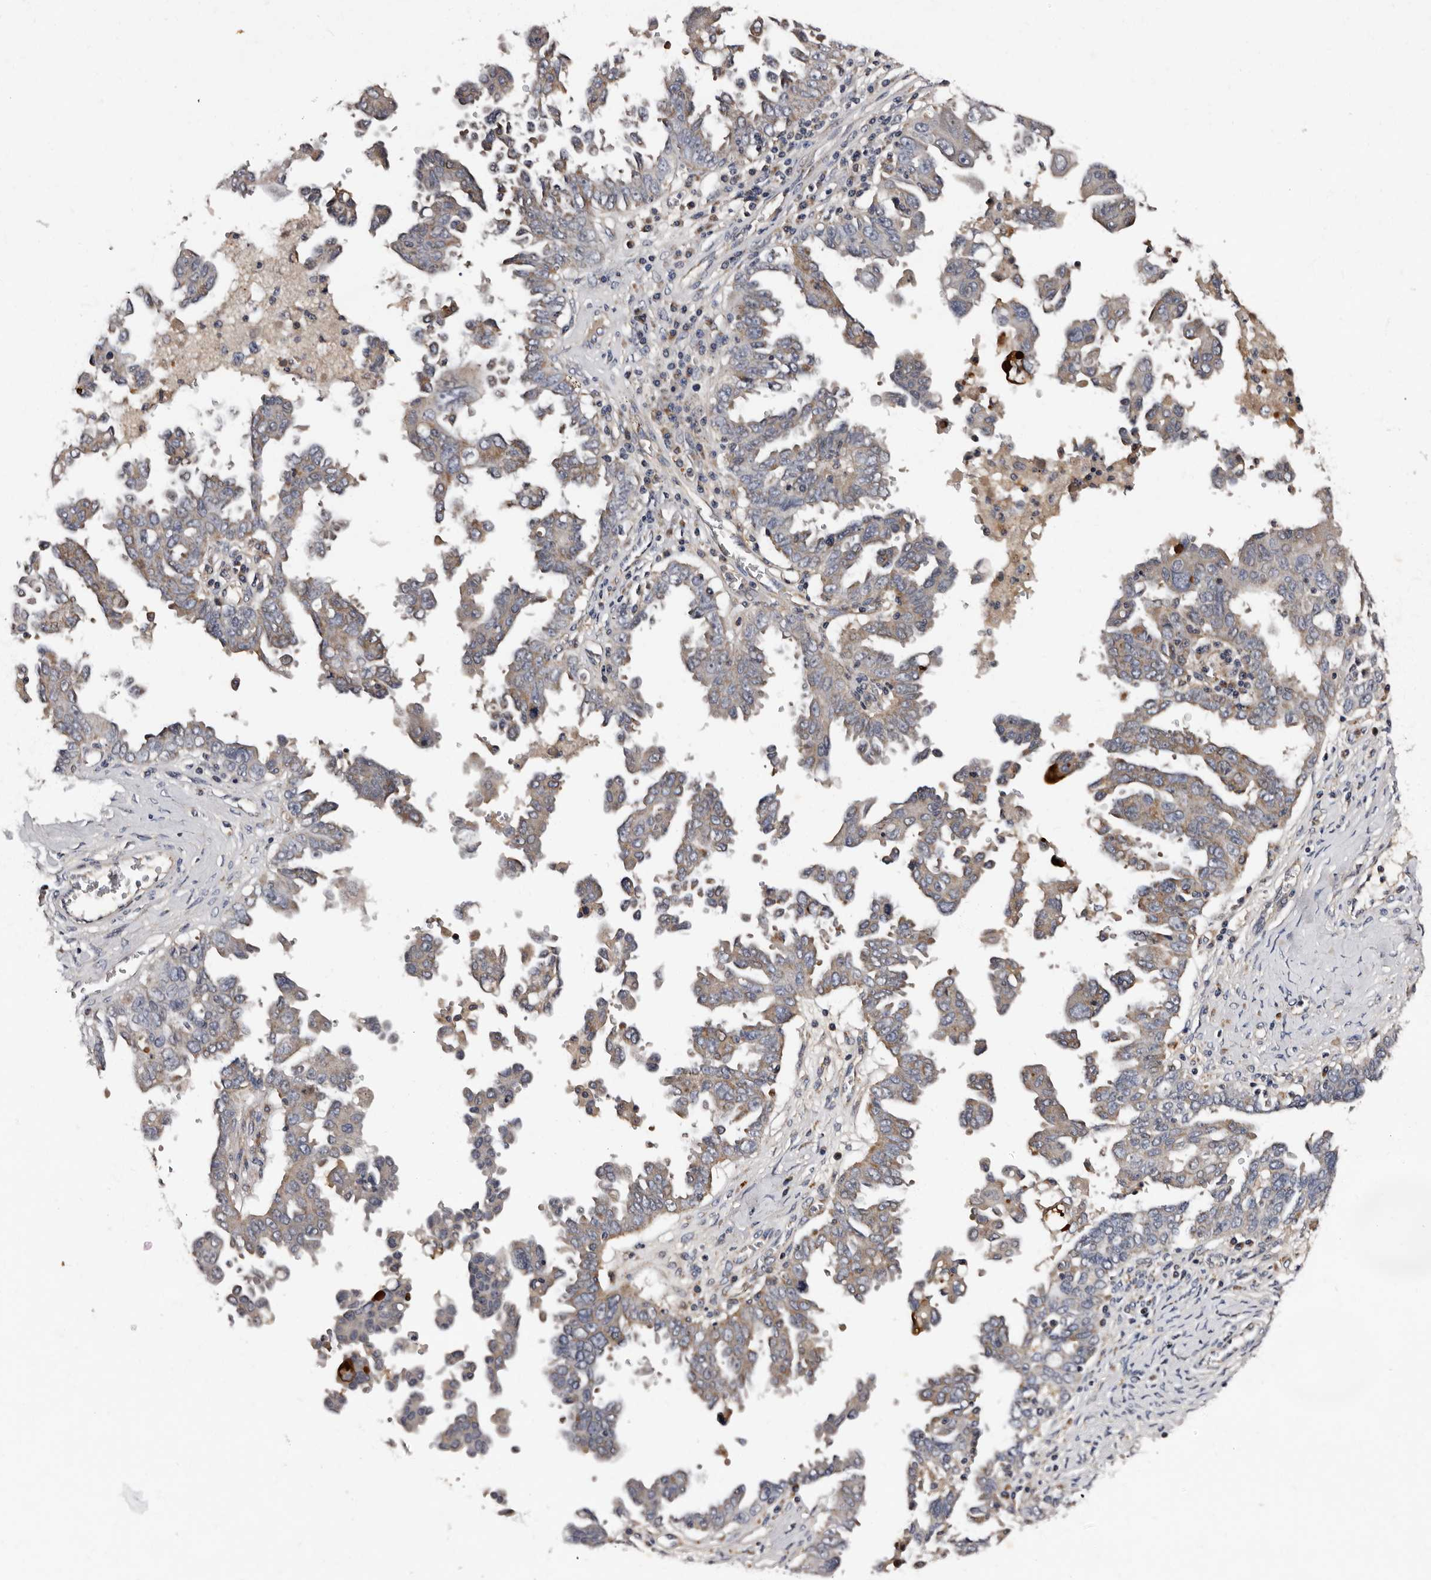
{"staining": {"intensity": "weak", "quantity": "25%-75%", "location": "cytoplasmic/membranous"}, "tissue": "ovarian cancer", "cell_type": "Tumor cells", "image_type": "cancer", "snomed": [{"axis": "morphology", "description": "Carcinoma, endometroid"}, {"axis": "topography", "description": "Ovary"}], "caption": "The immunohistochemical stain highlights weak cytoplasmic/membranous positivity in tumor cells of ovarian cancer (endometroid carcinoma) tissue.", "gene": "ADCK5", "patient": {"sex": "female", "age": 62}}